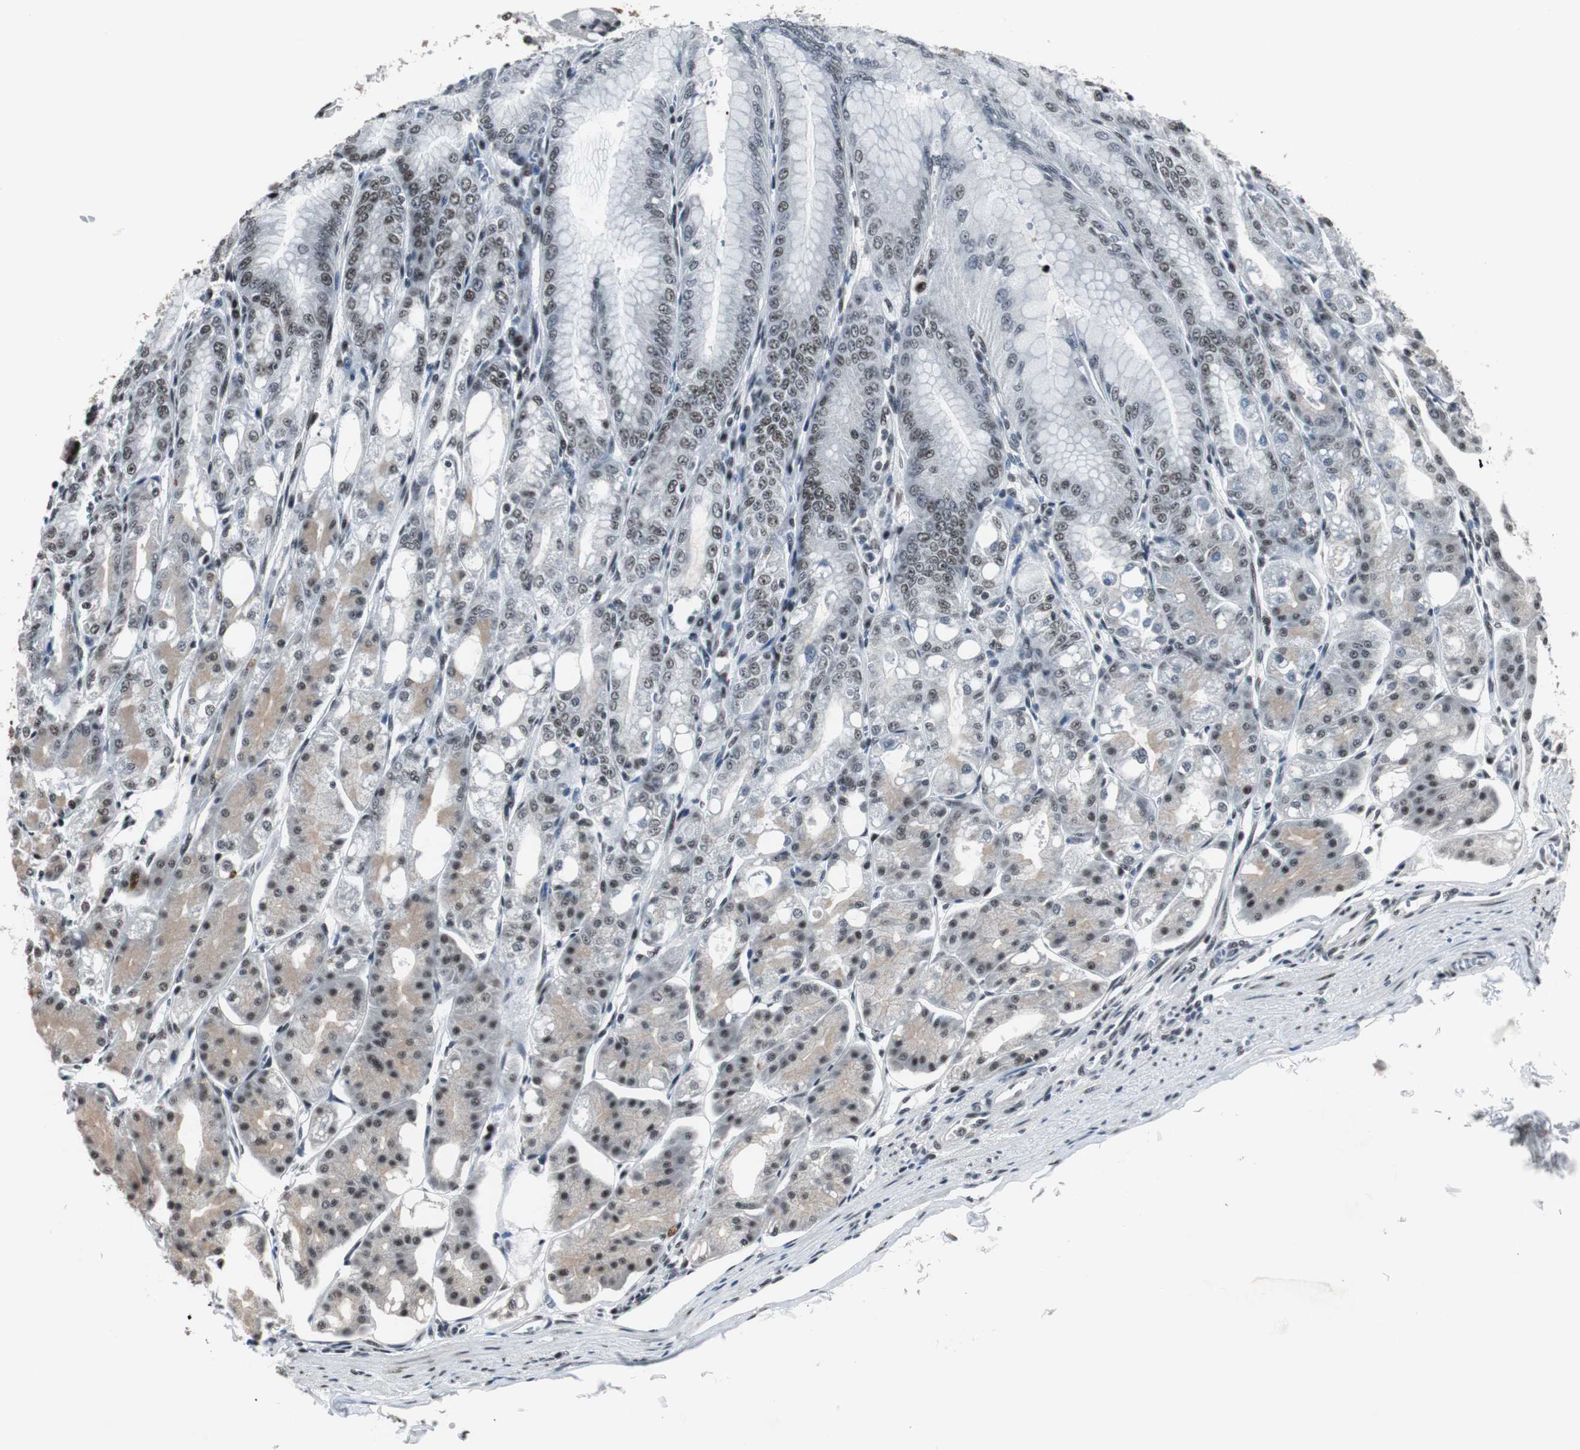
{"staining": {"intensity": "strong", "quantity": ">75%", "location": "nuclear"}, "tissue": "stomach", "cell_type": "Glandular cells", "image_type": "normal", "snomed": [{"axis": "morphology", "description": "Normal tissue, NOS"}, {"axis": "topography", "description": "Stomach, lower"}], "caption": "Immunohistochemical staining of benign human stomach reveals strong nuclear protein staining in approximately >75% of glandular cells.", "gene": "CDK9", "patient": {"sex": "male", "age": 71}}